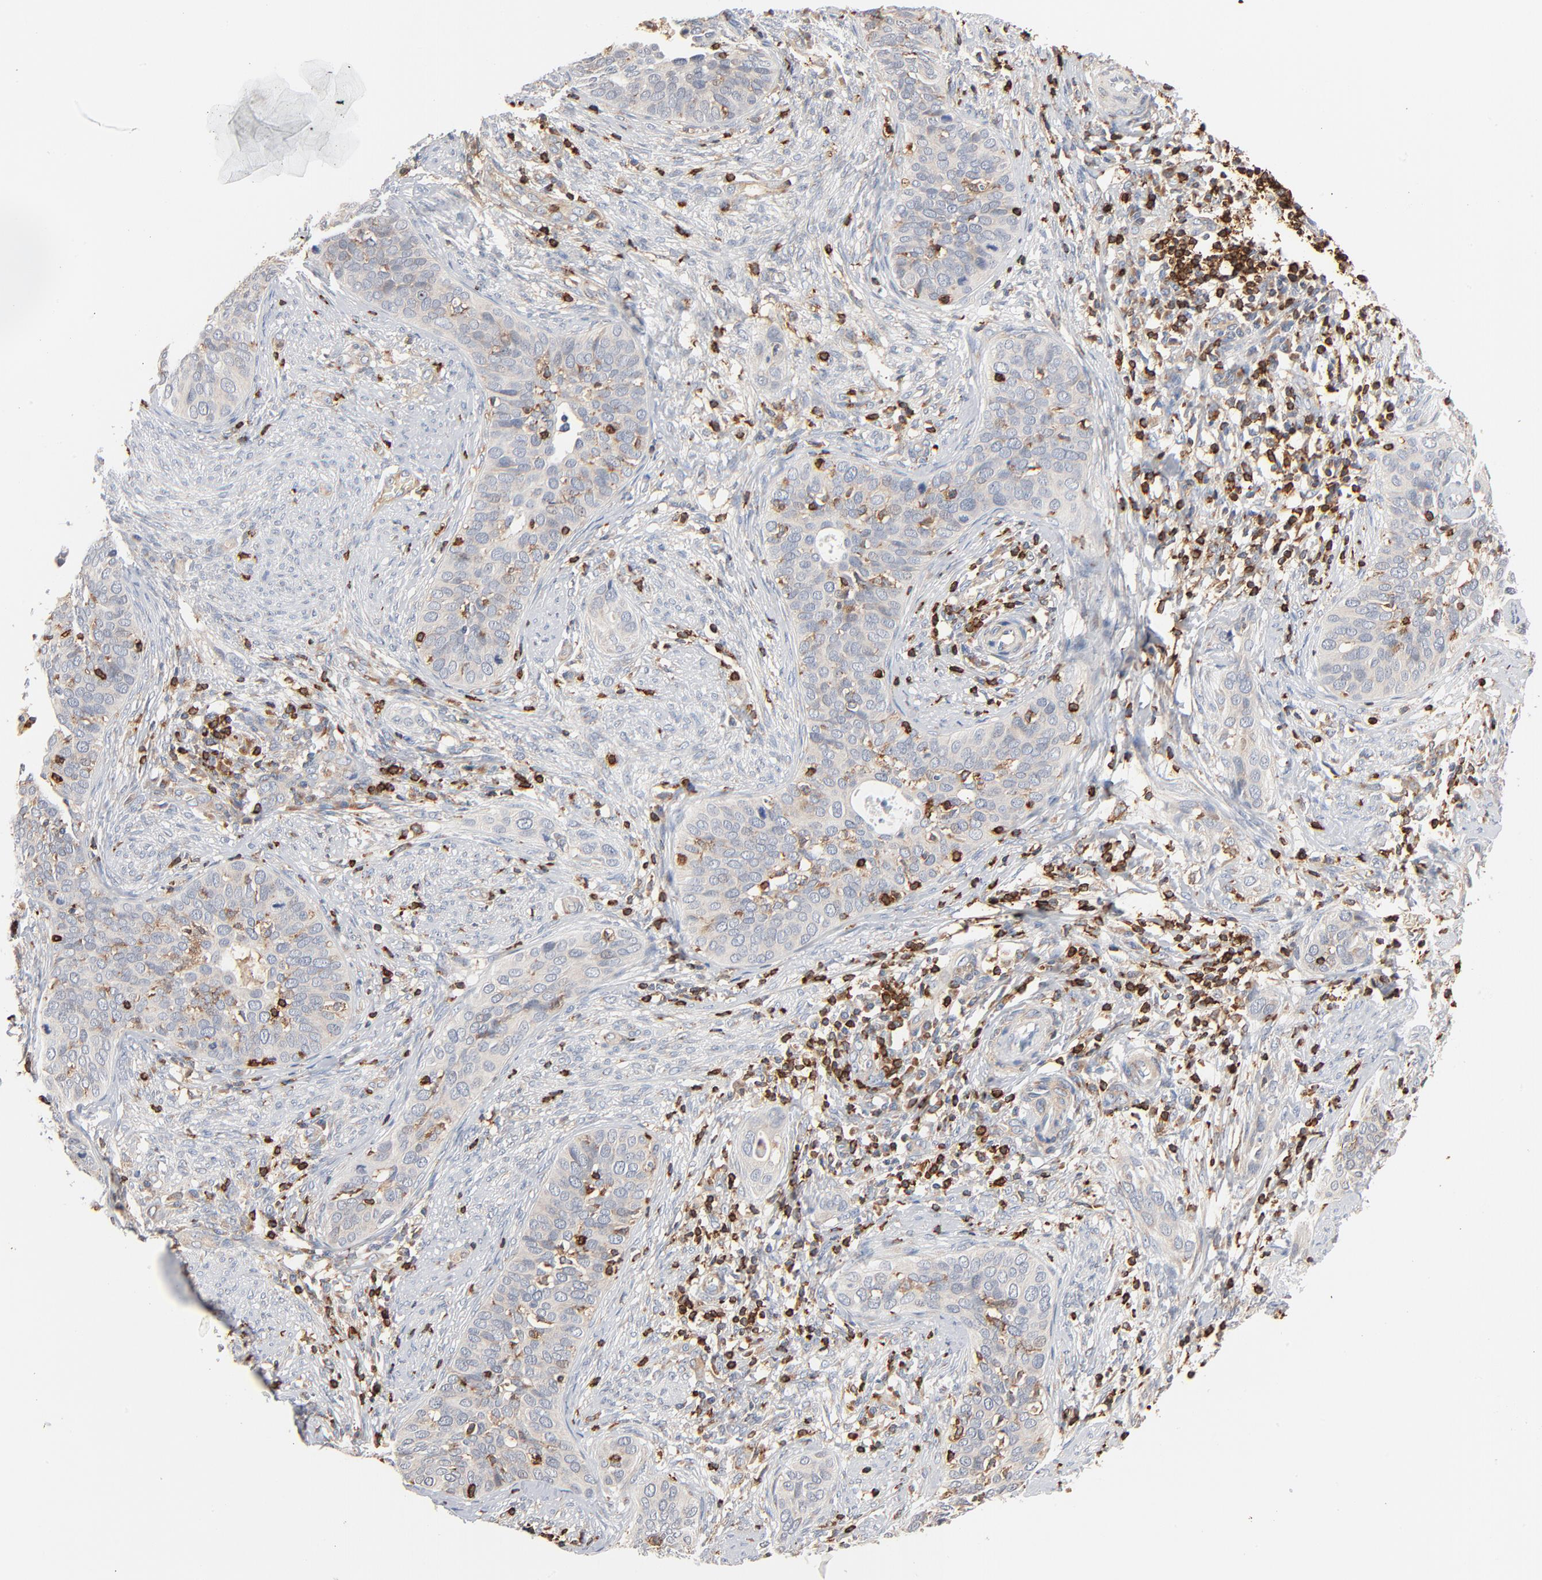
{"staining": {"intensity": "negative", "quantity": "none", "location": "none"}, "tissue": "cervical cancer", "cell_type": "Tumor cells", "image_type": "cancer", "snomed": [{"axis": "morphology", "description": "Squamous cell carcinoma, NOS"}, {"axis": "topography", "description": "Cervix"}], "caption": "A photomicrograph of human cervical cancer is negative for staining in tumor cells.", "gene": "SH3KBP1", "patient": {"sex": "female", "age": 31}}